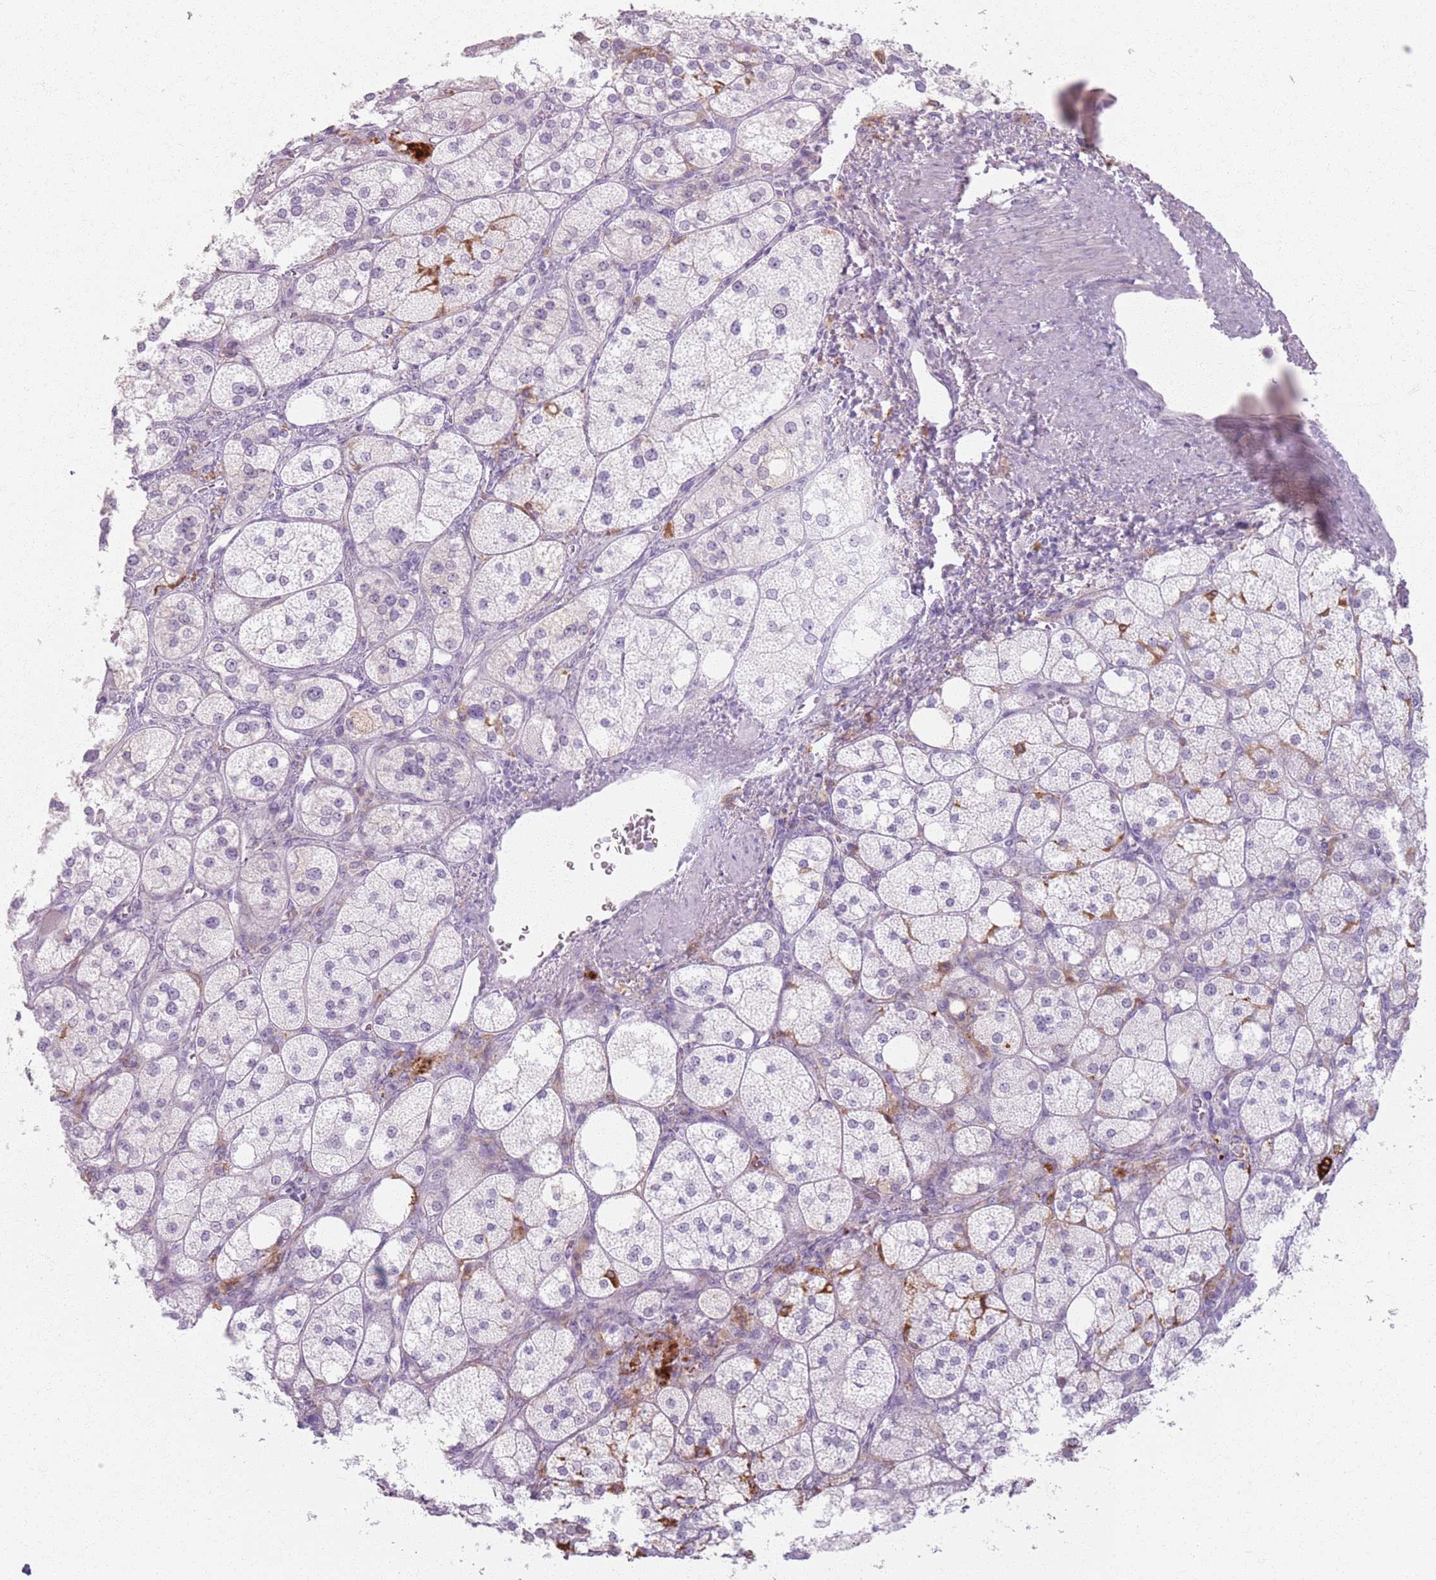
{"staining": {"intensity": "negative", "quantity": "none", "location": "none"}, "tissue": "adrenal gland", "cell_type": "Glandular cells", "image_type": "normal", "snomed": [{"axis": "morphology", "description": "Normal tissue, NOS"}, {"axis": "topography", "description": "Adrenal gland"}], "caption": "This is an immunohistochemistry (IHC) image of unremarkable adrenal gland. There is no expression in glandular cells.", "gene": "GDPGP1", "patient": {"sex": "male", "age": 61}}